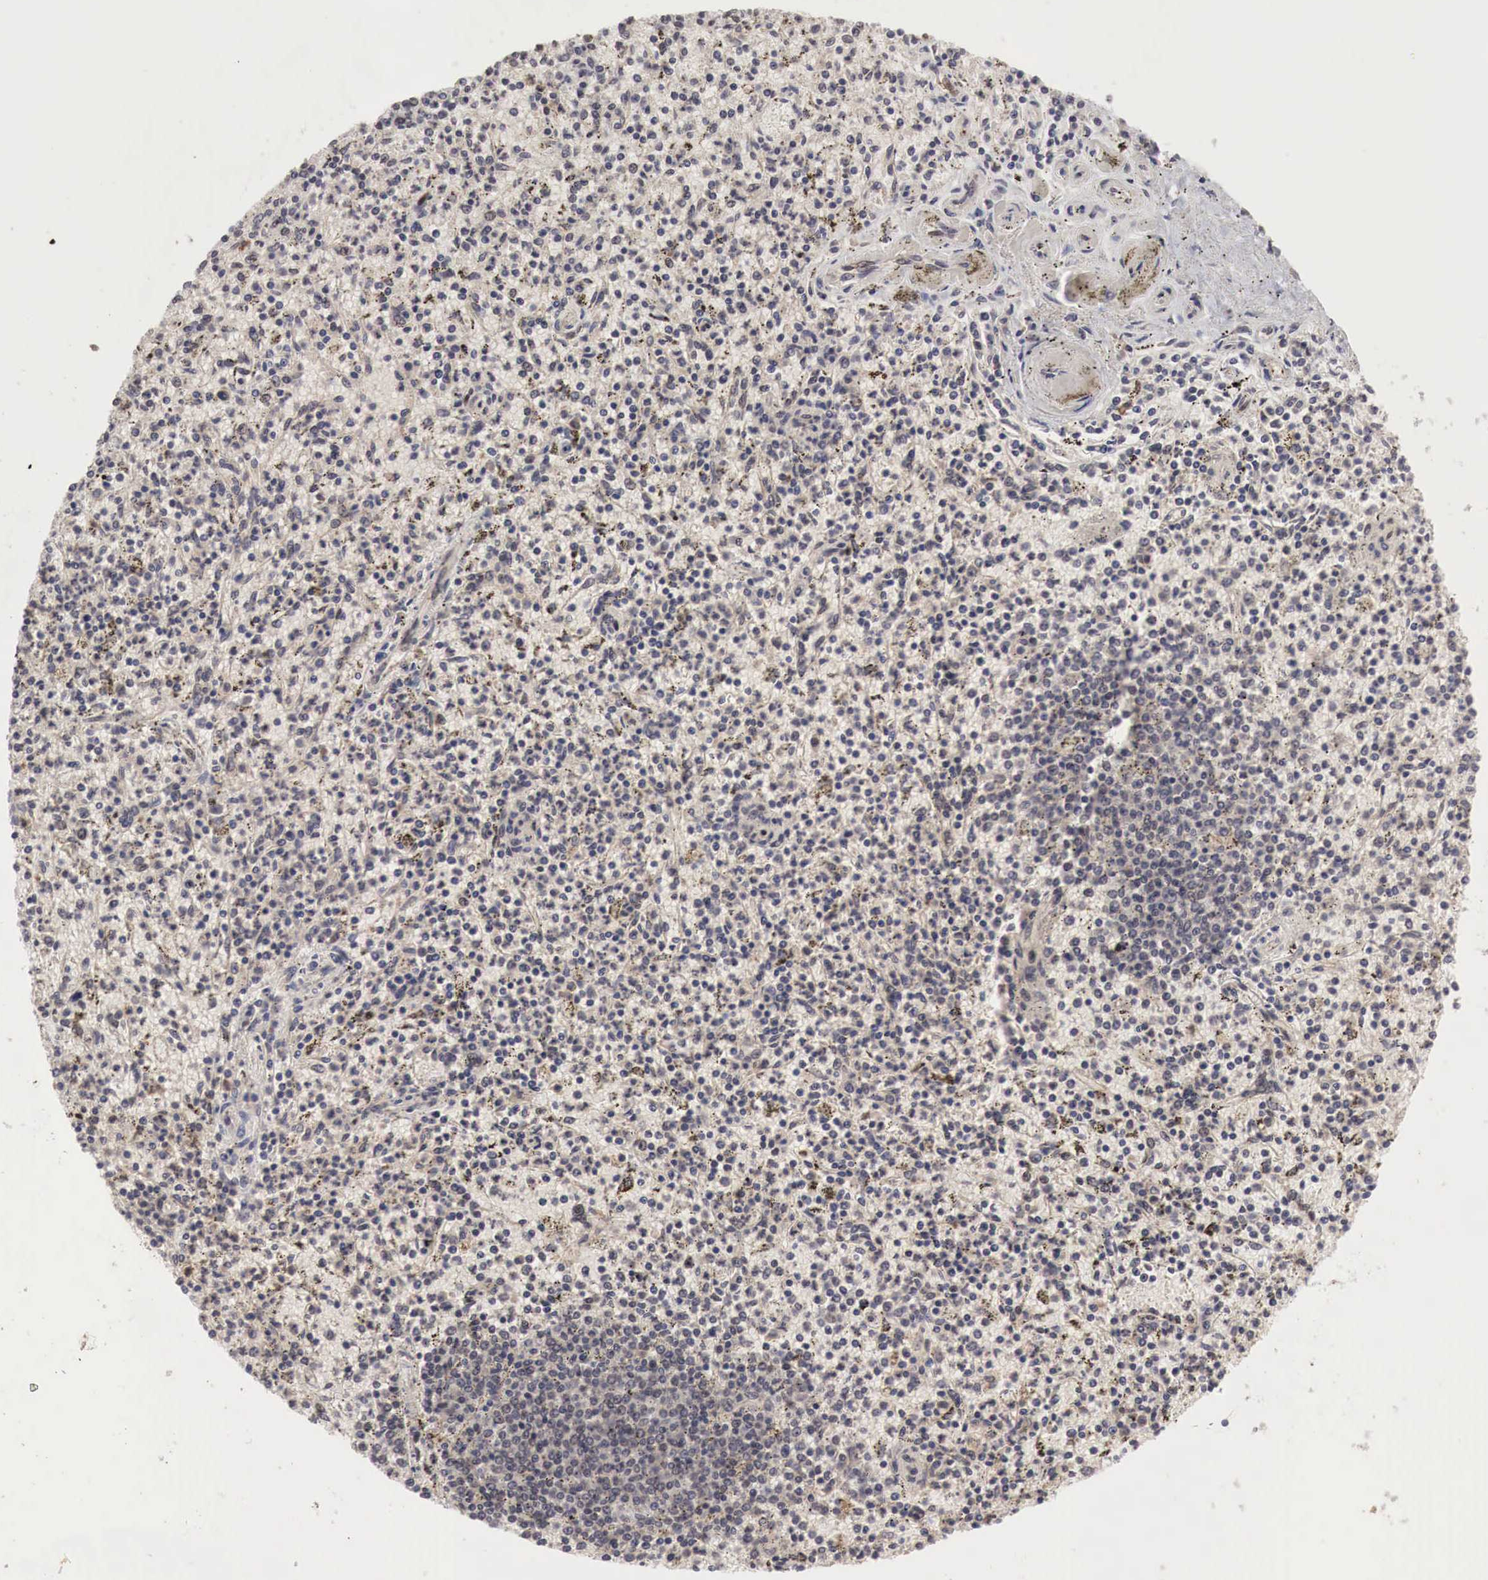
{"staining": {"intensity": "moderate", "quantity": "<25%", "location": "cytoplasmic/membranous,nuclear"}, "tissue": "spleen", "cell_type": "Cells in red pulp", "image_type": "normal", "snomed": [{"axis": "morphology", "description": "Normal tissue, NOS"}, {"axis": "topography", "description": "Spleen"}], "caption": "Immunohistochemistry of normal spleen shows low levels of moderate cytoplasmic/membranous,nuclear positivity in approximately <25% of cells in red pulp. The protein is shown in brown color, while the nuclei are stained blue.", "gene": "DACH2", "patient": {"sex": "male", "age": 72}}